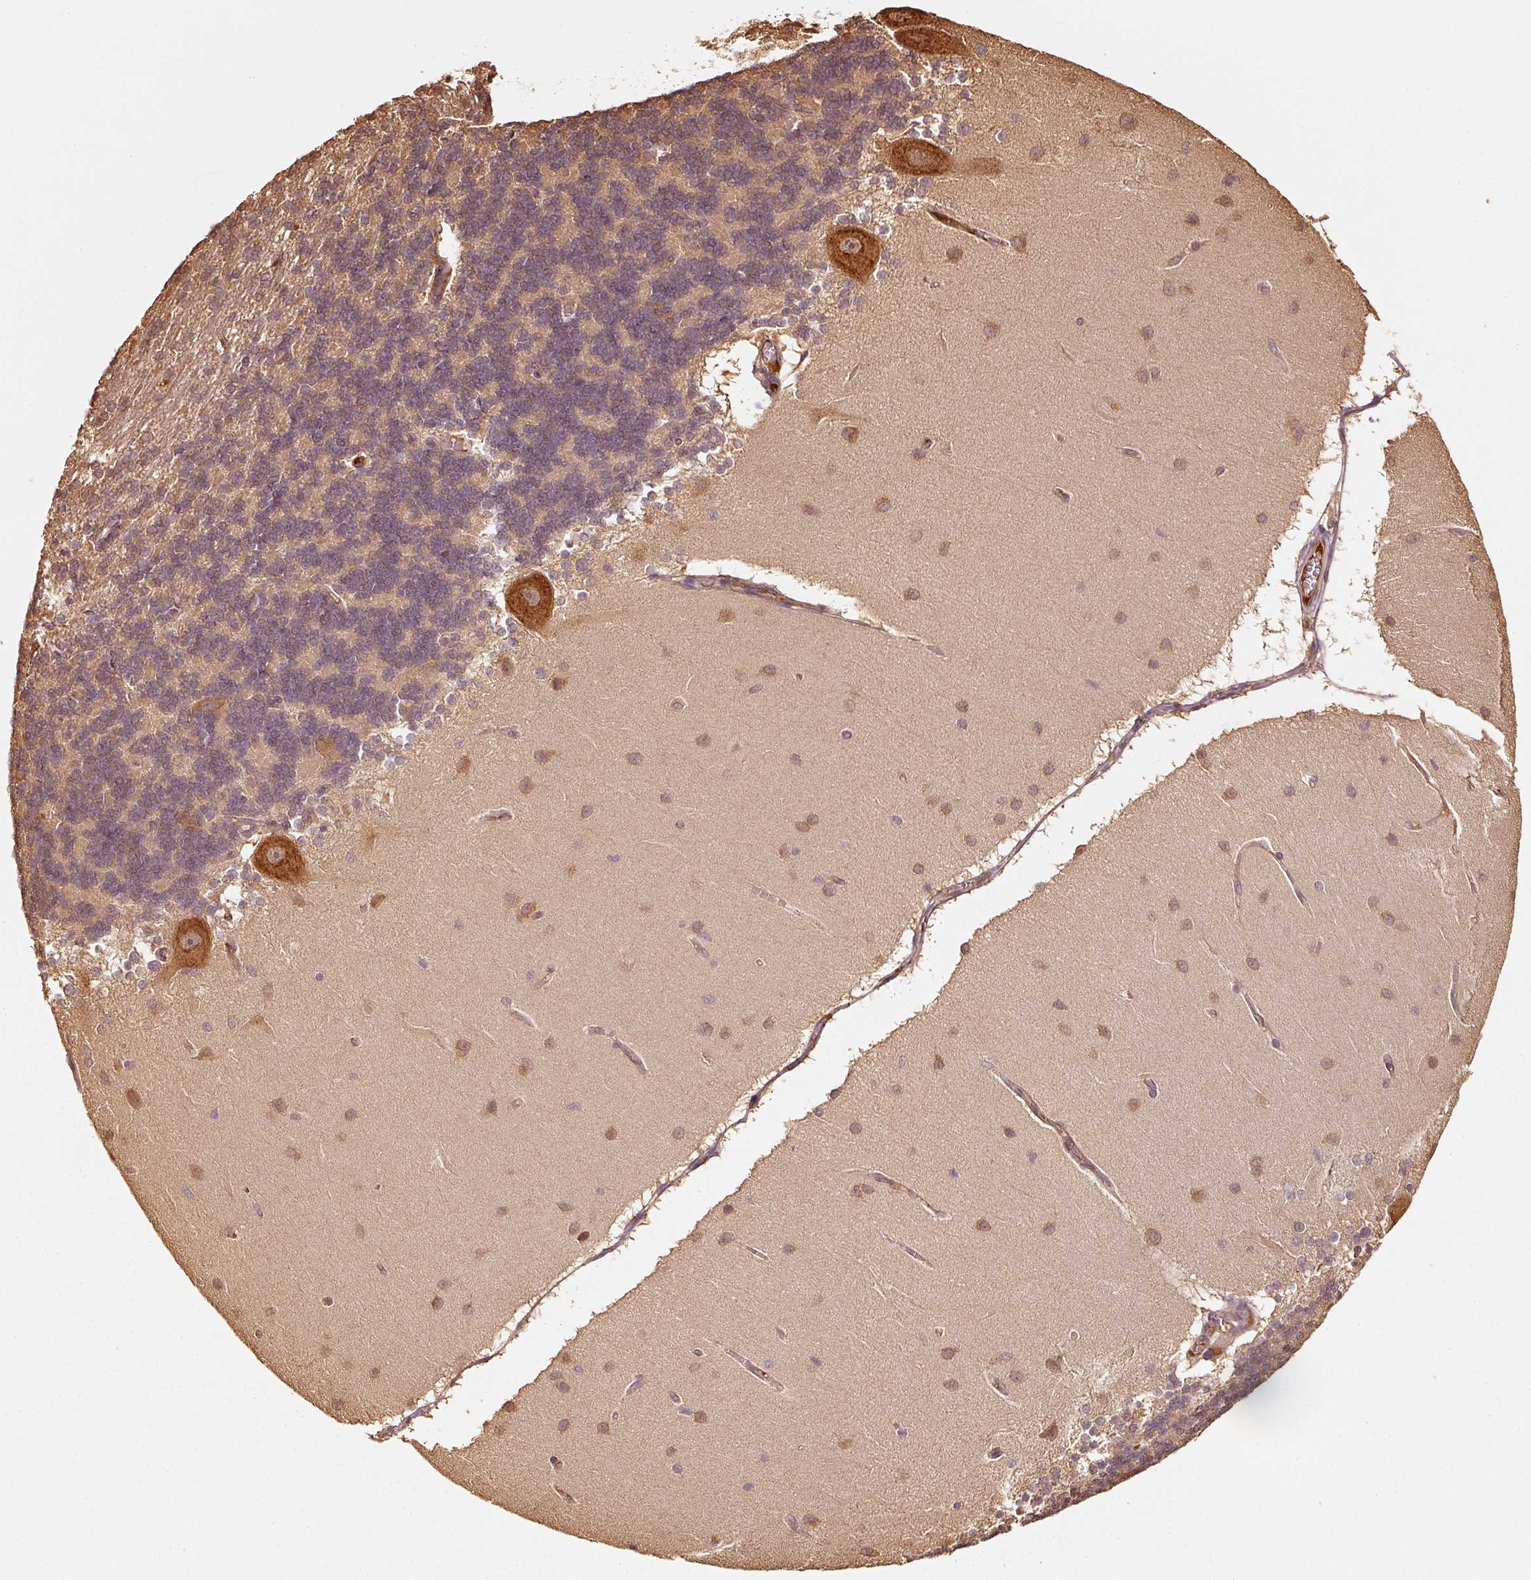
{"staining": {"intensity": "weak", "quantity": "<25%", "location": "cytoplasmic/membranous"}, "tissue": "cerebellum", "cell_type": "Cells in granular layer", "image_type": "normal", "snomed": [{"axis": "morphology", "description": "Normal tissue, NOS"}, {"axis": "topography", "description": "Cerebellum"}], "caption": "DAB (3,3'-diaminobenzidine) immunohistochemical staining of benign cerebellum displays no significant positivity in cells in granular layer.", "gene": "STAU1", "patient": {"sex": "female", "age": 54}}